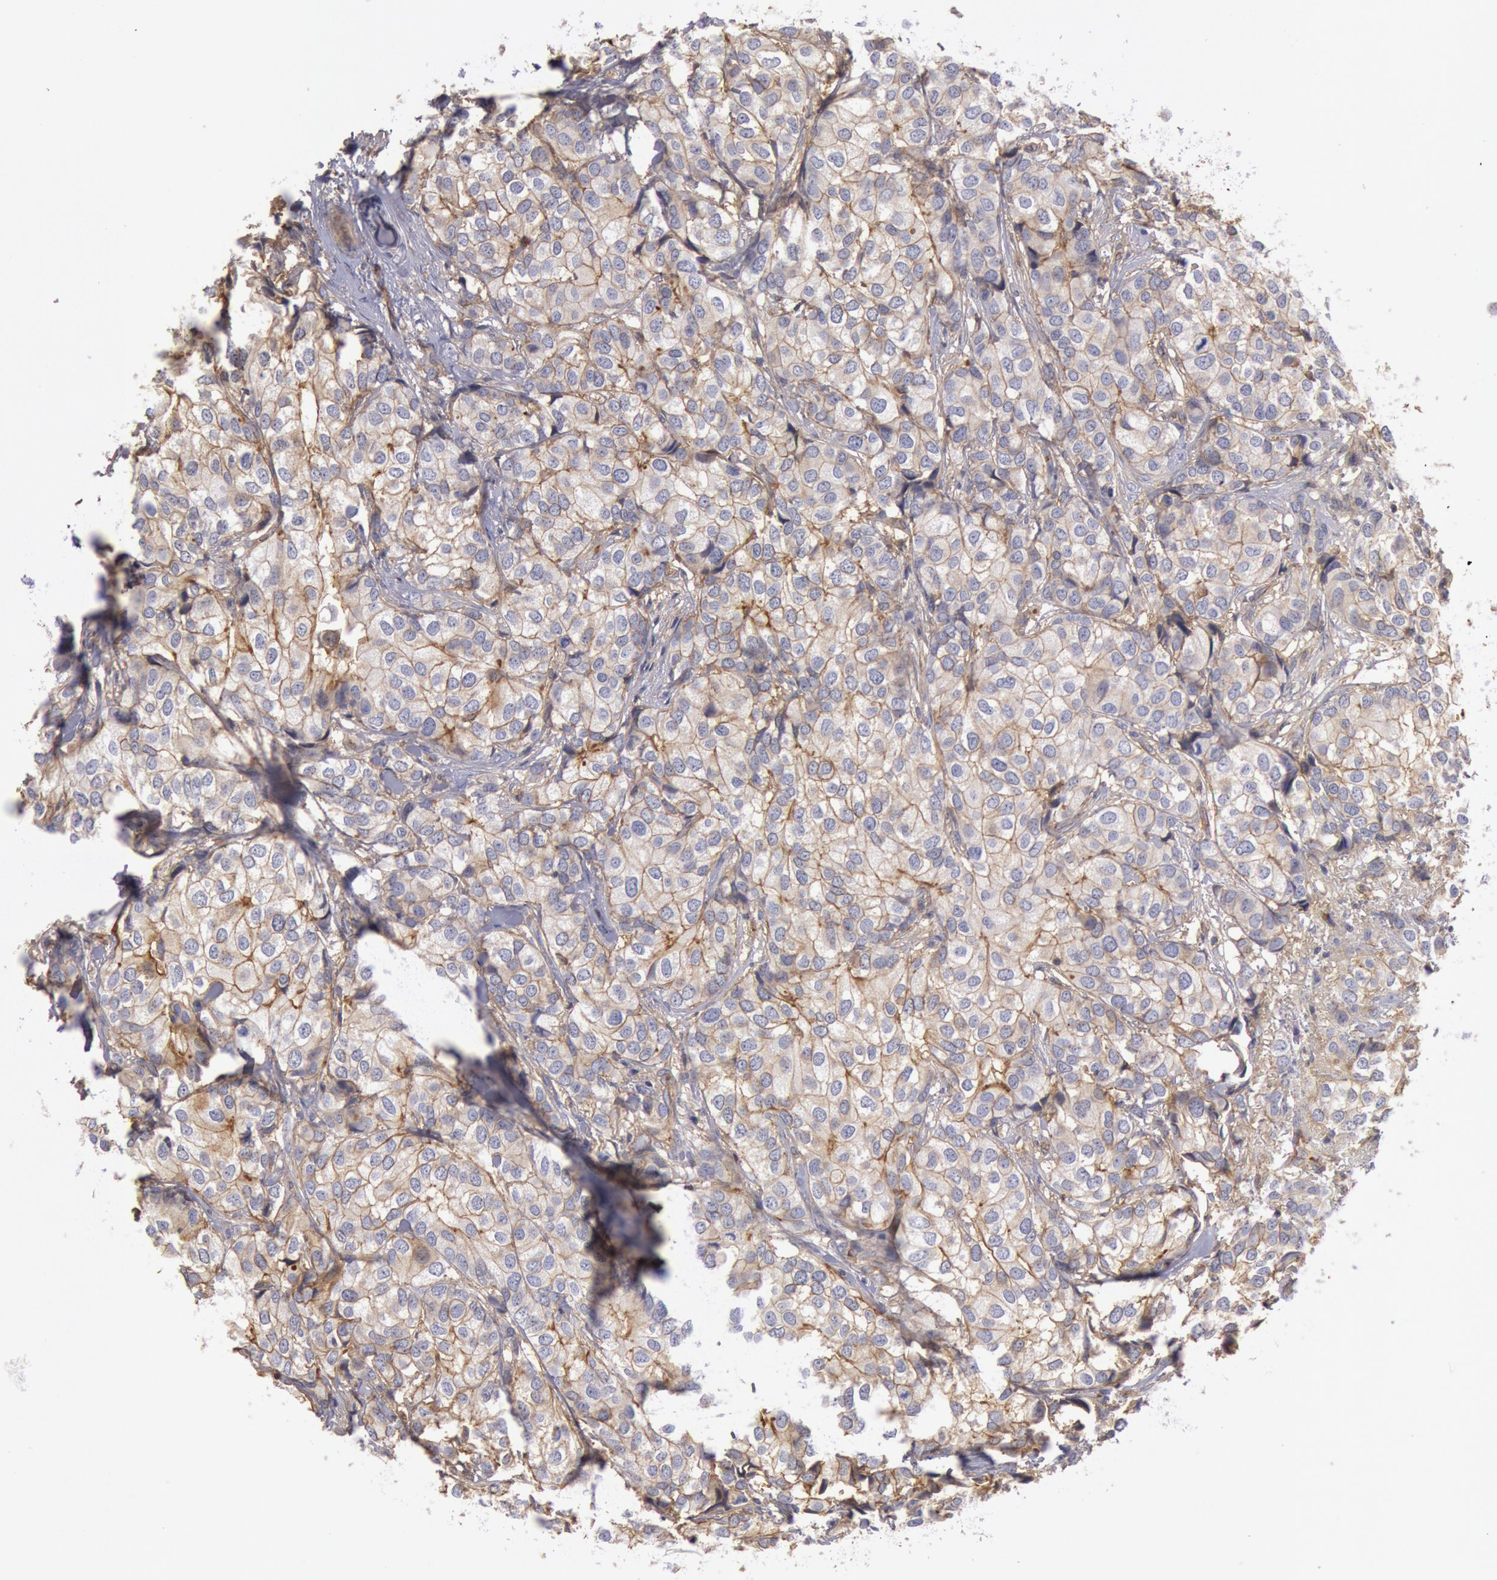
{"staining": {"intensity": "weak", "quantity": ">75%", "location": "cytoplasmic/membranous"}, "tissue": "breast cancer", "cell_type": "Tumor cells", "image_type": "cancer", "snomed": [{"axis": "morphology", "description": "Duct carcinoma"}, {"axis": "topography", "description": "Breast"}], "caption": "Immunohistochemical staining of human invasive ductal carcinoma (breast) reveals low levels of weak cytoplasmic/membranous protein staining in about >75% of tumor cells.", "gene": "SNAP23", "patient": {"sex": "female", "age": 68}}